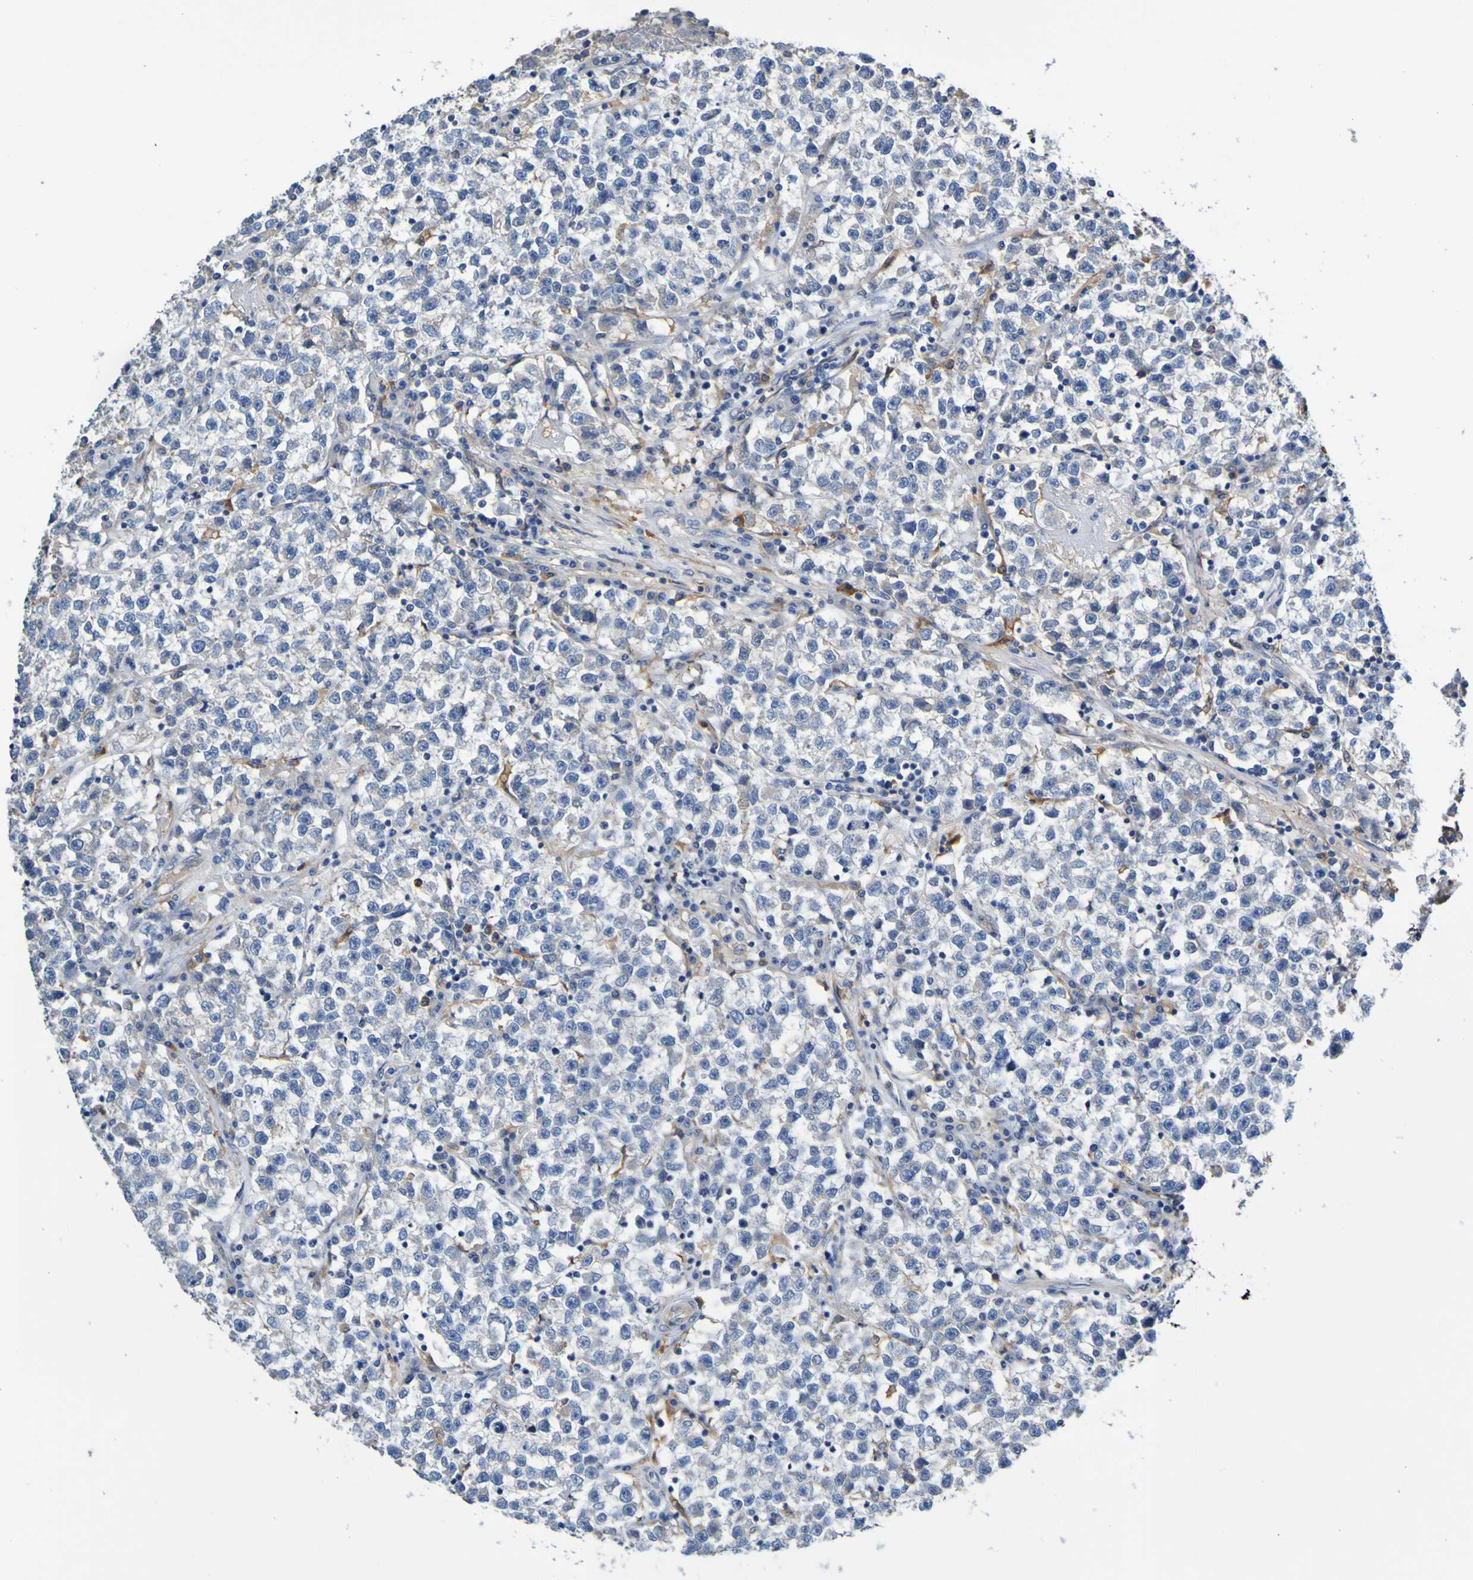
{"staining": {"intensity": "weak", "quantity": ">75%", "location": "cytoplasmic/membranous"}, "tissue": "testis cancer", "cell_type": "Tumor cells", "image_type": "cancer", "snomed": [{"axis": "morphology", "description": "Seminoma, NOS"}, {"axis": "topography", "description": "Testis"}], "caption": "About >75% of tumor cells in testis cancer (seminoma) reveal weak cytoplasmic/membranous protein positivity as visualized by brown immunohistochemical staining.", "gene": "METAP2", "patient": {"sex": "male", "age": 22}}